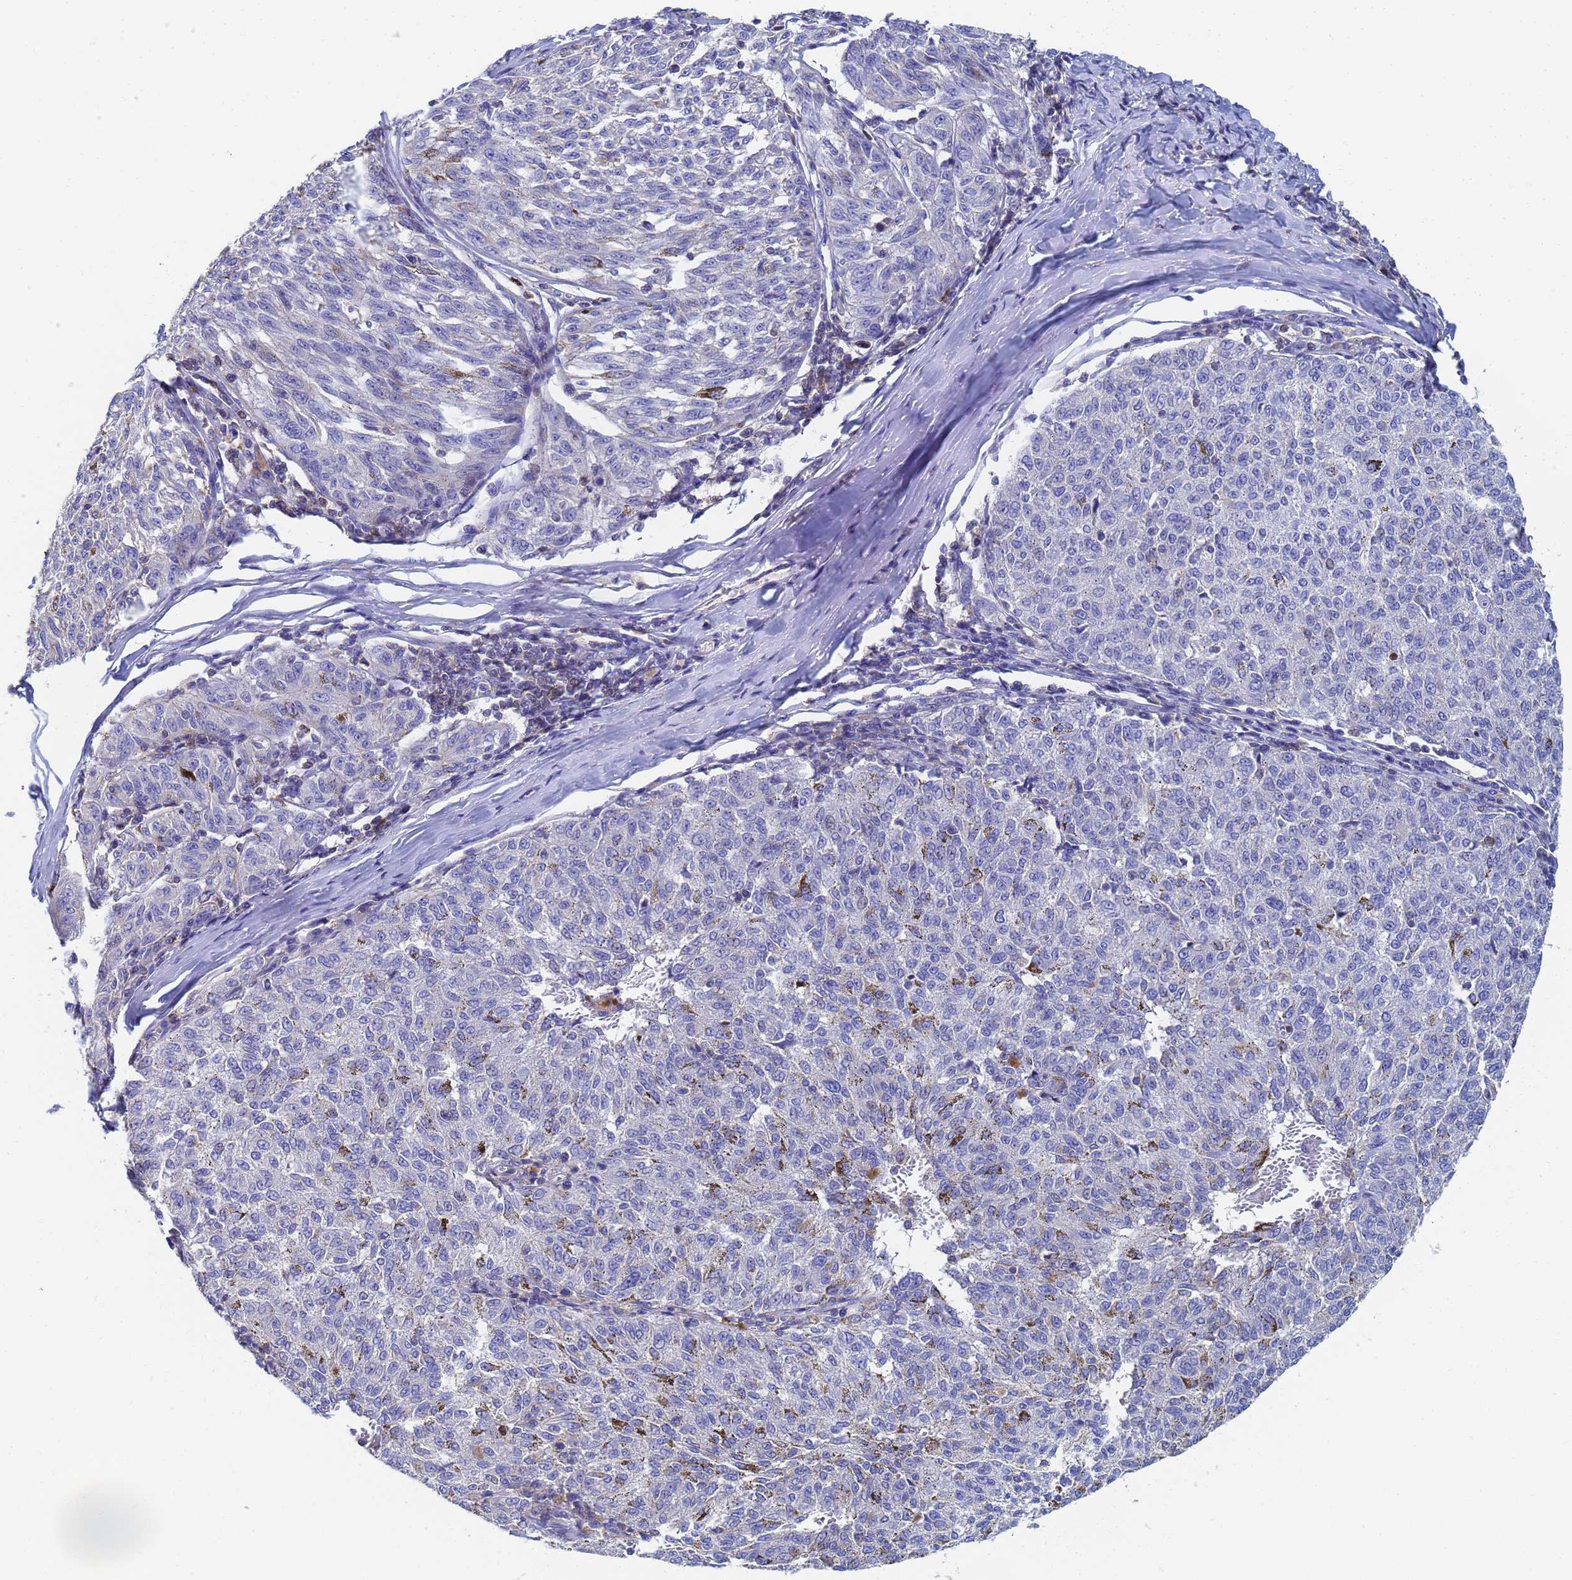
{"staining": {"intensity": "negative", "quantity": "none", "location": "none"}, "tissue": "melanoma", "cell_type": "Tumor cells", "image_type": "cancer", "snomed": [{"axis": "morphology", "description": "Malignant melanoma, NOS"}, {"axis": "topography", "description": "Skin"}], "caption": "An IHC micrograph of malignant melanoma is shown. There is no staining in tumor cells of malignant melanoma.", "gene": "GCHFR", "patient": {"sex": "female", "age": 72}}